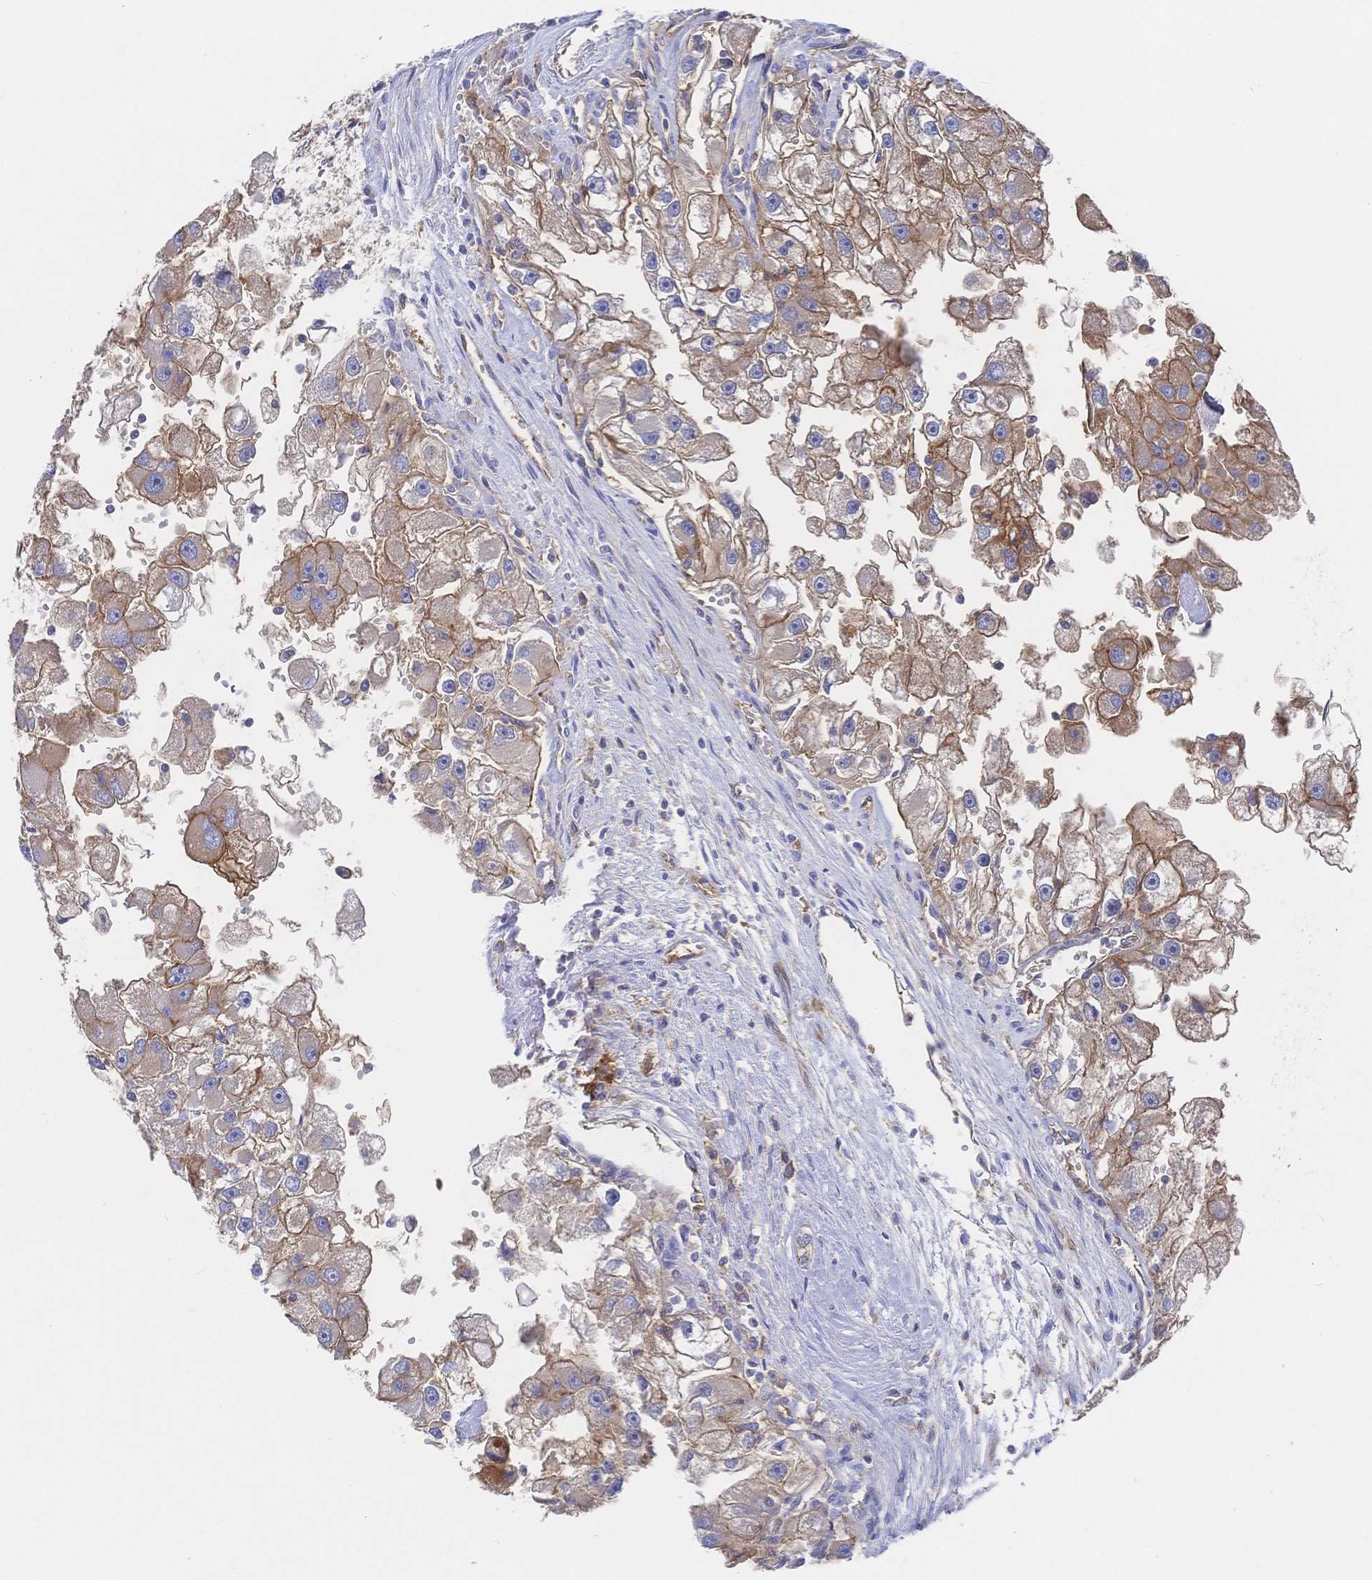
{"staining": {"intensity": "moderate", "quantity": ">75%", "location": "cytoplasmic/membranous"}, "tissue": "renal cancer", "cell_type": "Tumor cells", "image_type": "cancer", "snomed": [{"axis": "morphology", "description": "Adenocarcinoma, NOS"}, {"axis": "topography", "description": "Kidney"}], "caption": "This image displays immunohistochemistry (IHC) staining of human renal cancer, with medium moderate cytoplasmic/membranous staining in approximately >75% of tumor cells.", "gene": "F11R", "patient": {"sex": "male", "age": 63}}